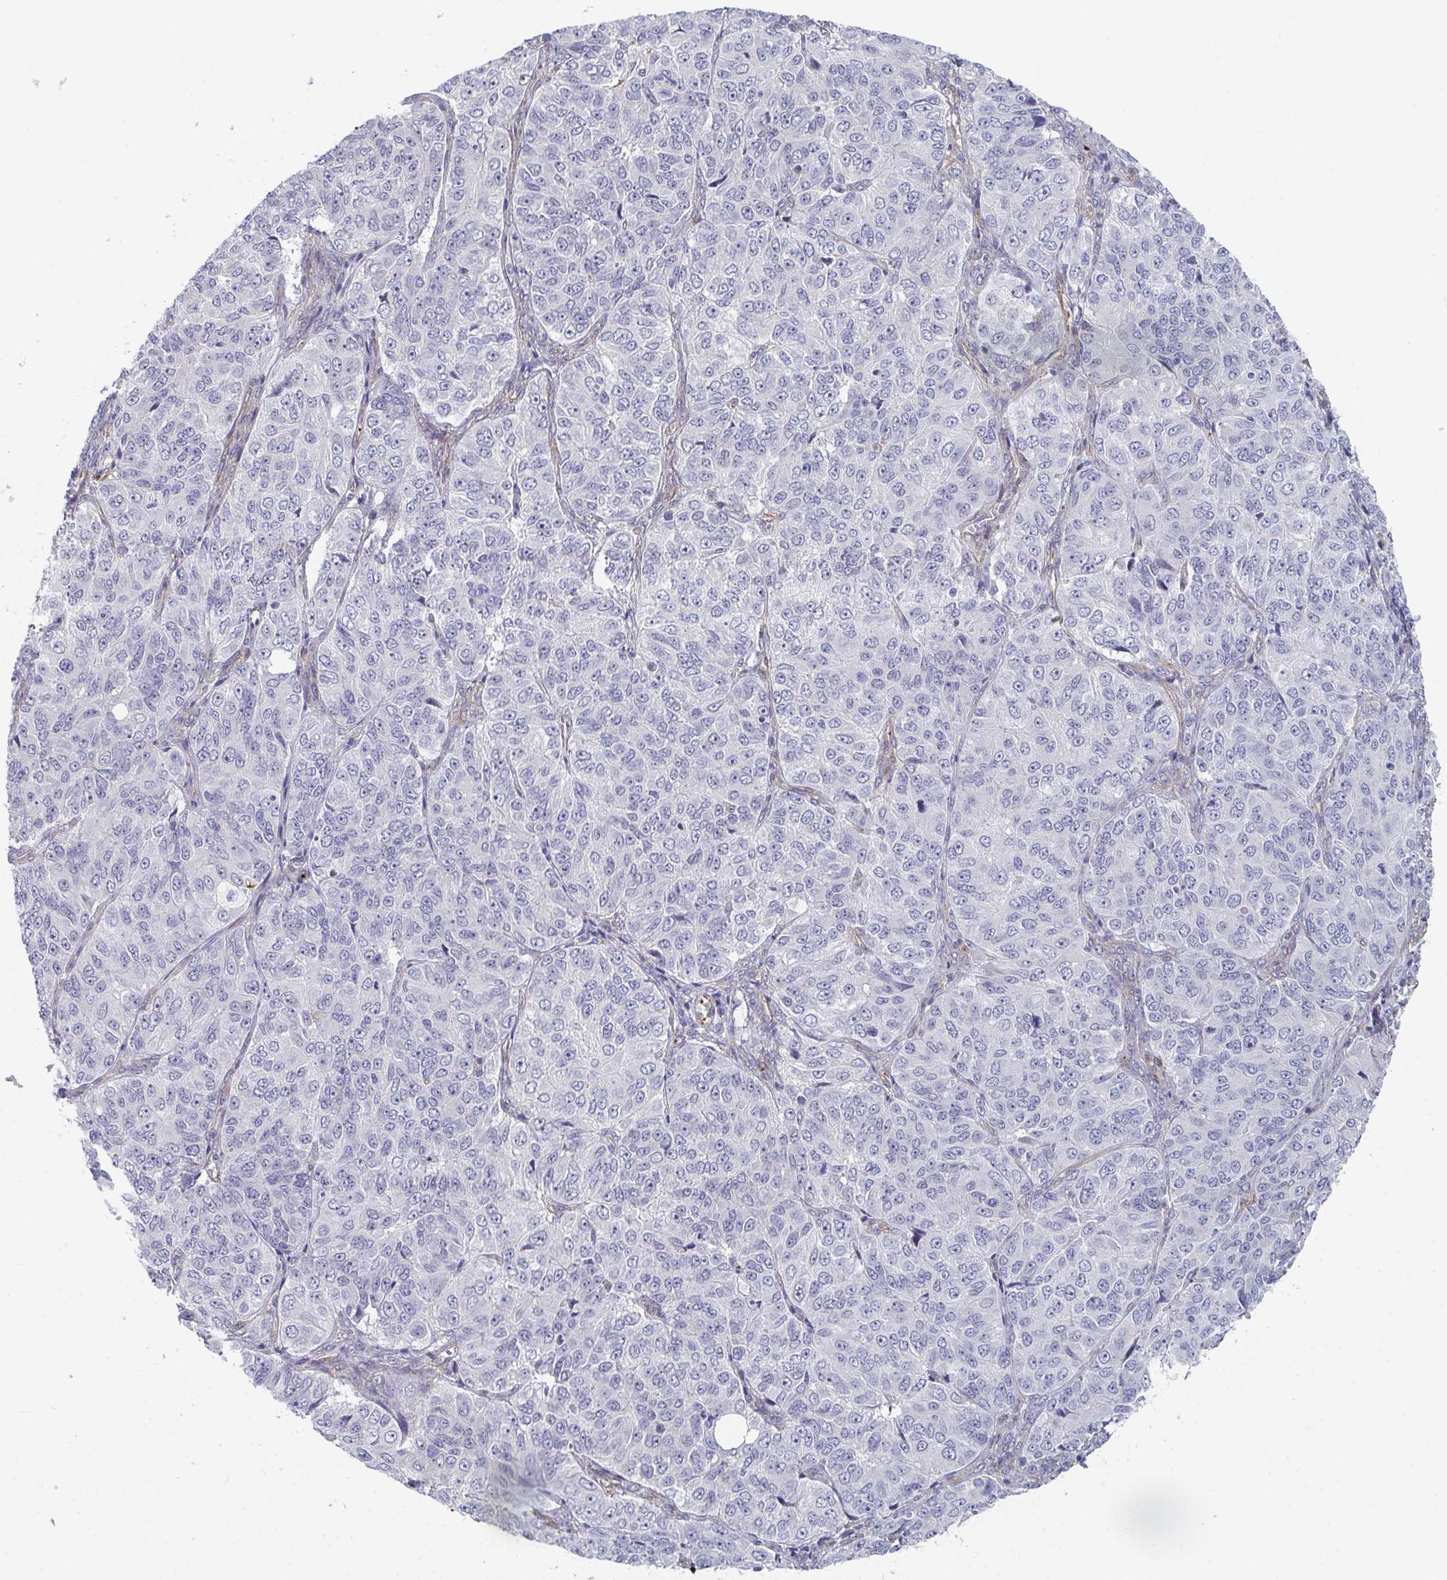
{"staining": {"intensity": "negative", "quantity": "none", "location": "none"}, "tissue": "ovarian cancer", "cell_type": "Tumor cells", "image_type": "cancer", "snomed": [{"axis": "morphology", "description": "Carcinoma, endometroid"}, {"axis": "topography", "description": "Ovary"}], "caption": "DAB immunohistochemical staining of ovarian endometroid carcinoma demonstrates no significant staining in tumor cells.", "gene": "NEURL4", "patient": {"sex": "female", "age": 51}}